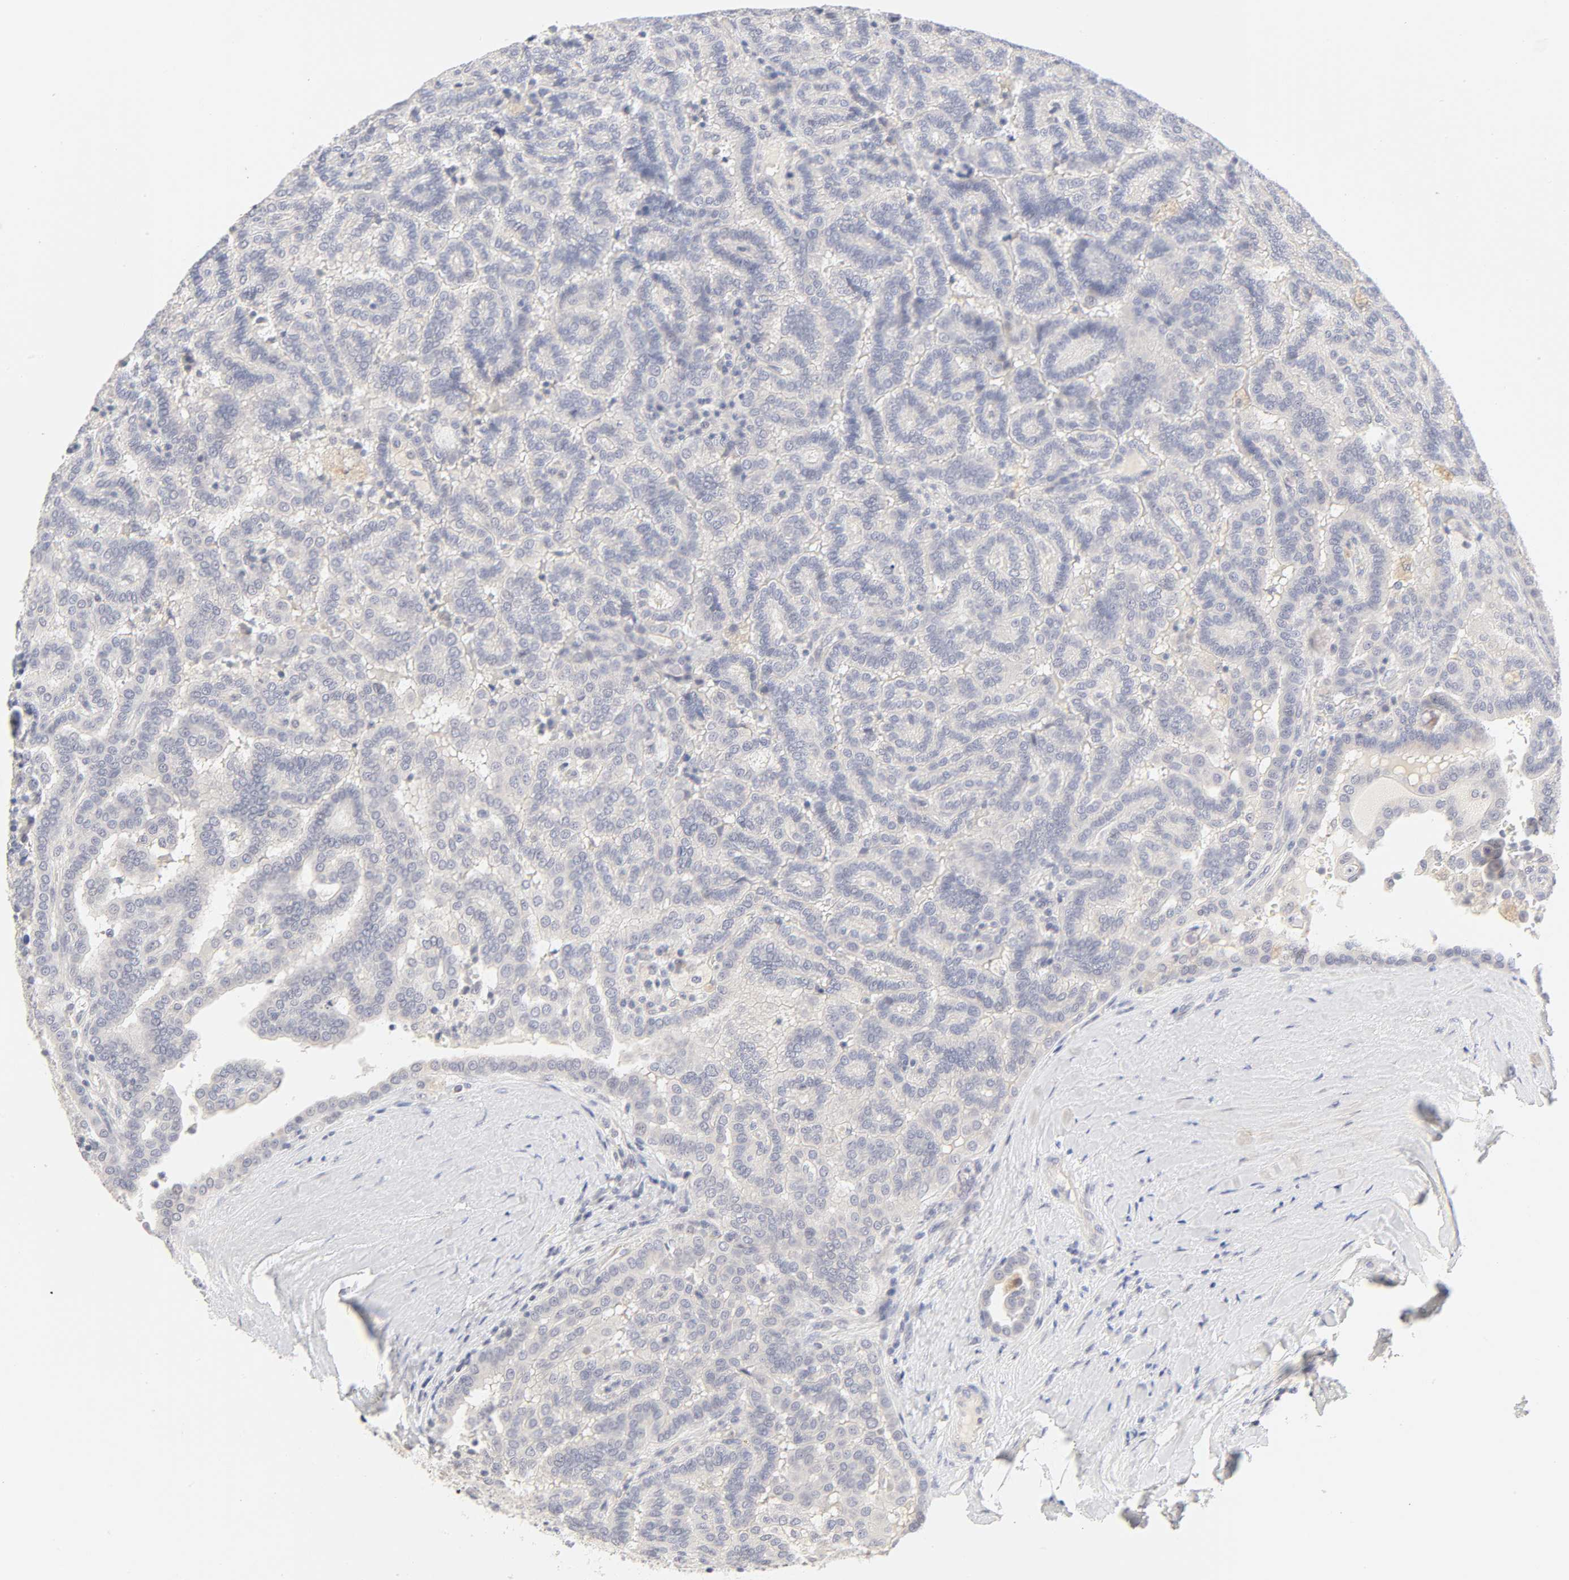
{"staining": {"intensity": "negative", "quantity": "none", "location": "none"}, "tissue": "renal cancer", "cell_type": "Tumor cells", "image_type": "cancer", "snomed": [{"axis": "morphology", "description": "Adenocarcinoma, NOS"}, {"axis": "topography", "description": "Kidney"}], "caption": "IHC of renal cancer exhibits no positivity in tumor cells.", "gene": "CYP4B1", "patient": {"sex": "male", "age": 61}}